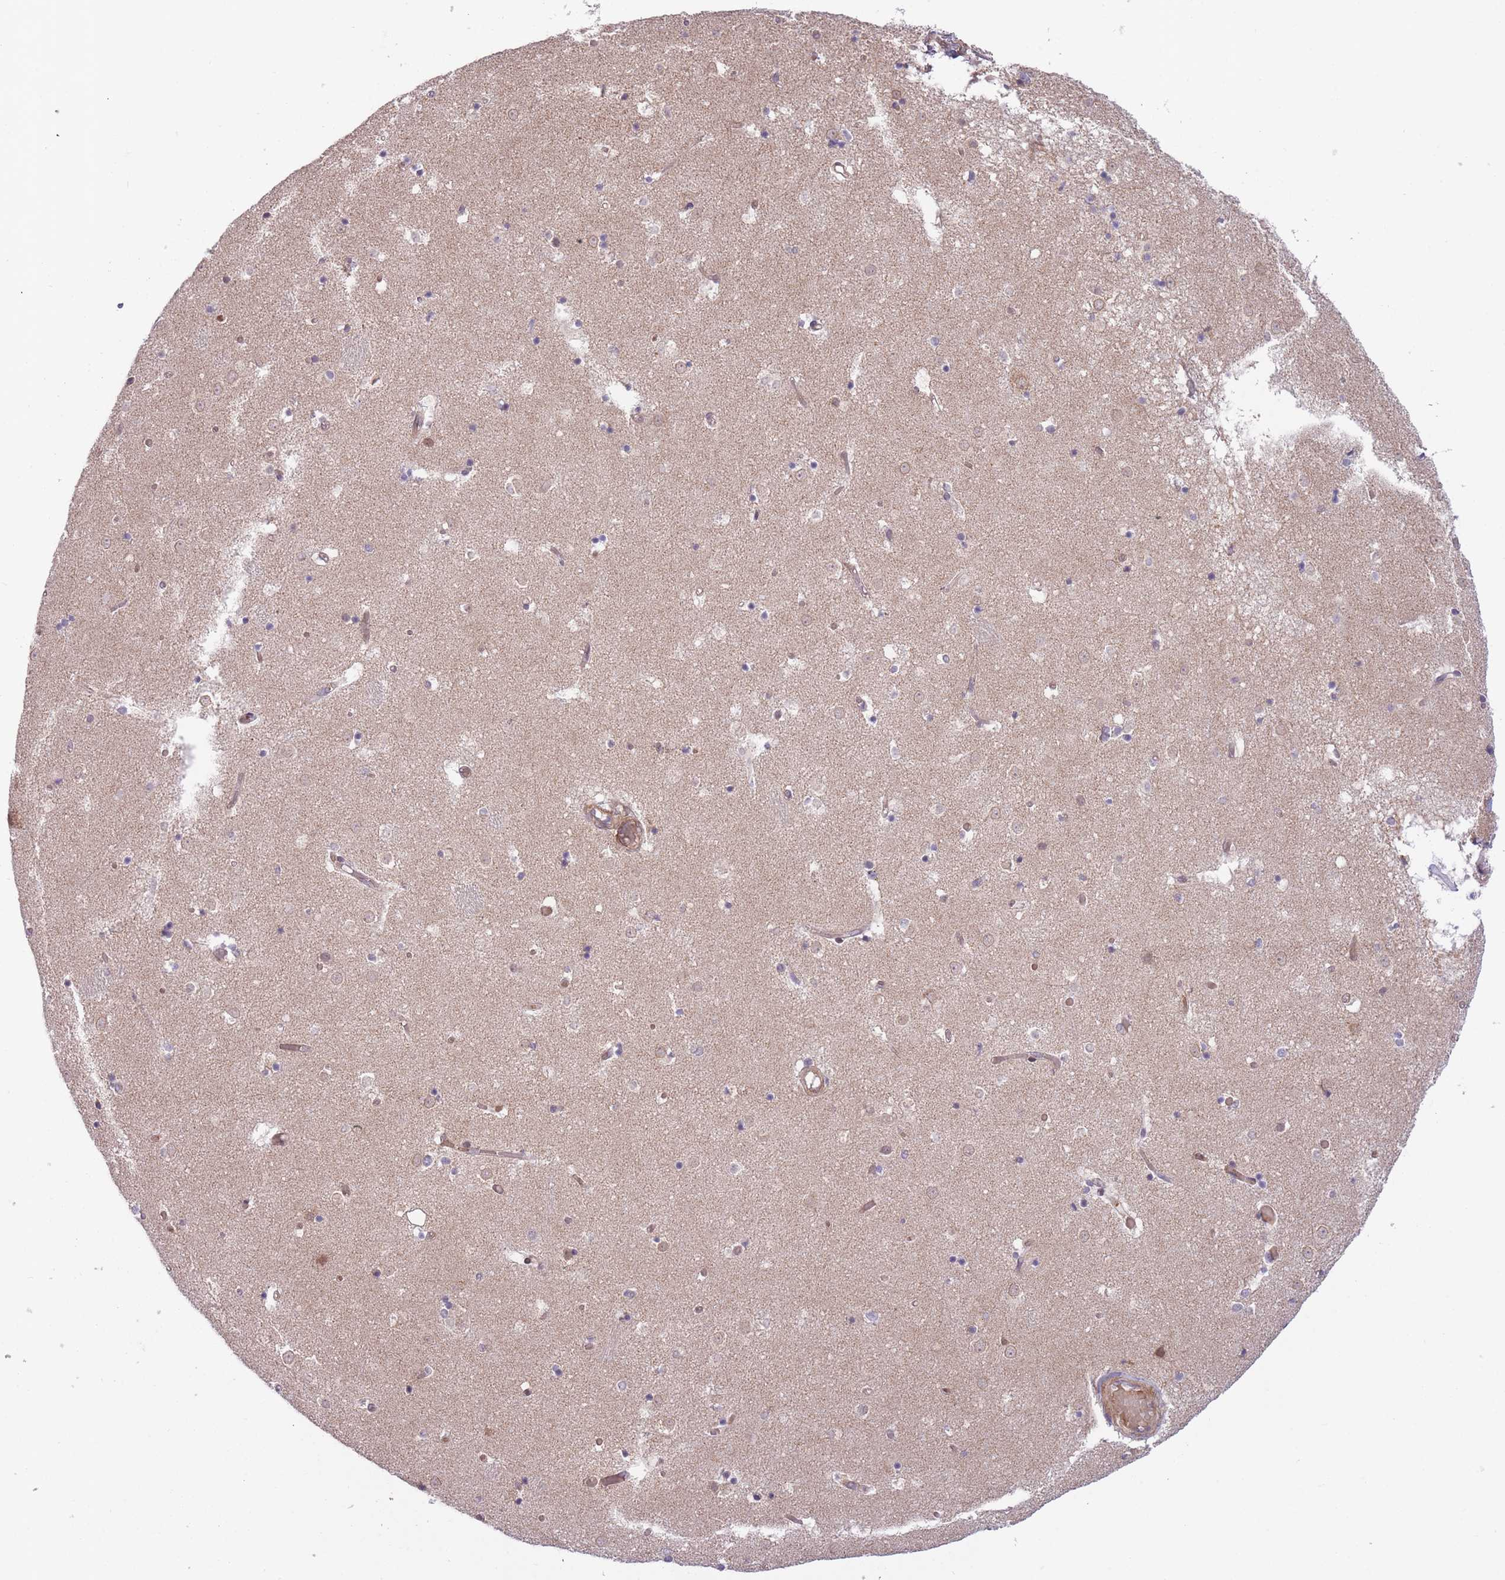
{"staining": {"intensity": "negative", "quantity": "none", "location": "none"}, "tissue": "caudate", "cell_type": "Glial cells", "image_type": "normal", "snomed": [{"axis": "morphology", "description": "Normal tissue, NOS"}, {"axis": "topography", "description": "Lateral ventricle wall"}], "caption": "Glial cells are negative for brown protein staining in benign caudate. Brightfield microscopy of IHC stained with DAB (3,3'-diaminobenzidine) (brown) and hematoxylin (blue), captured at high magnification.", "gene": "FUT3", "patient": {"sex": "female", "age": 52}}